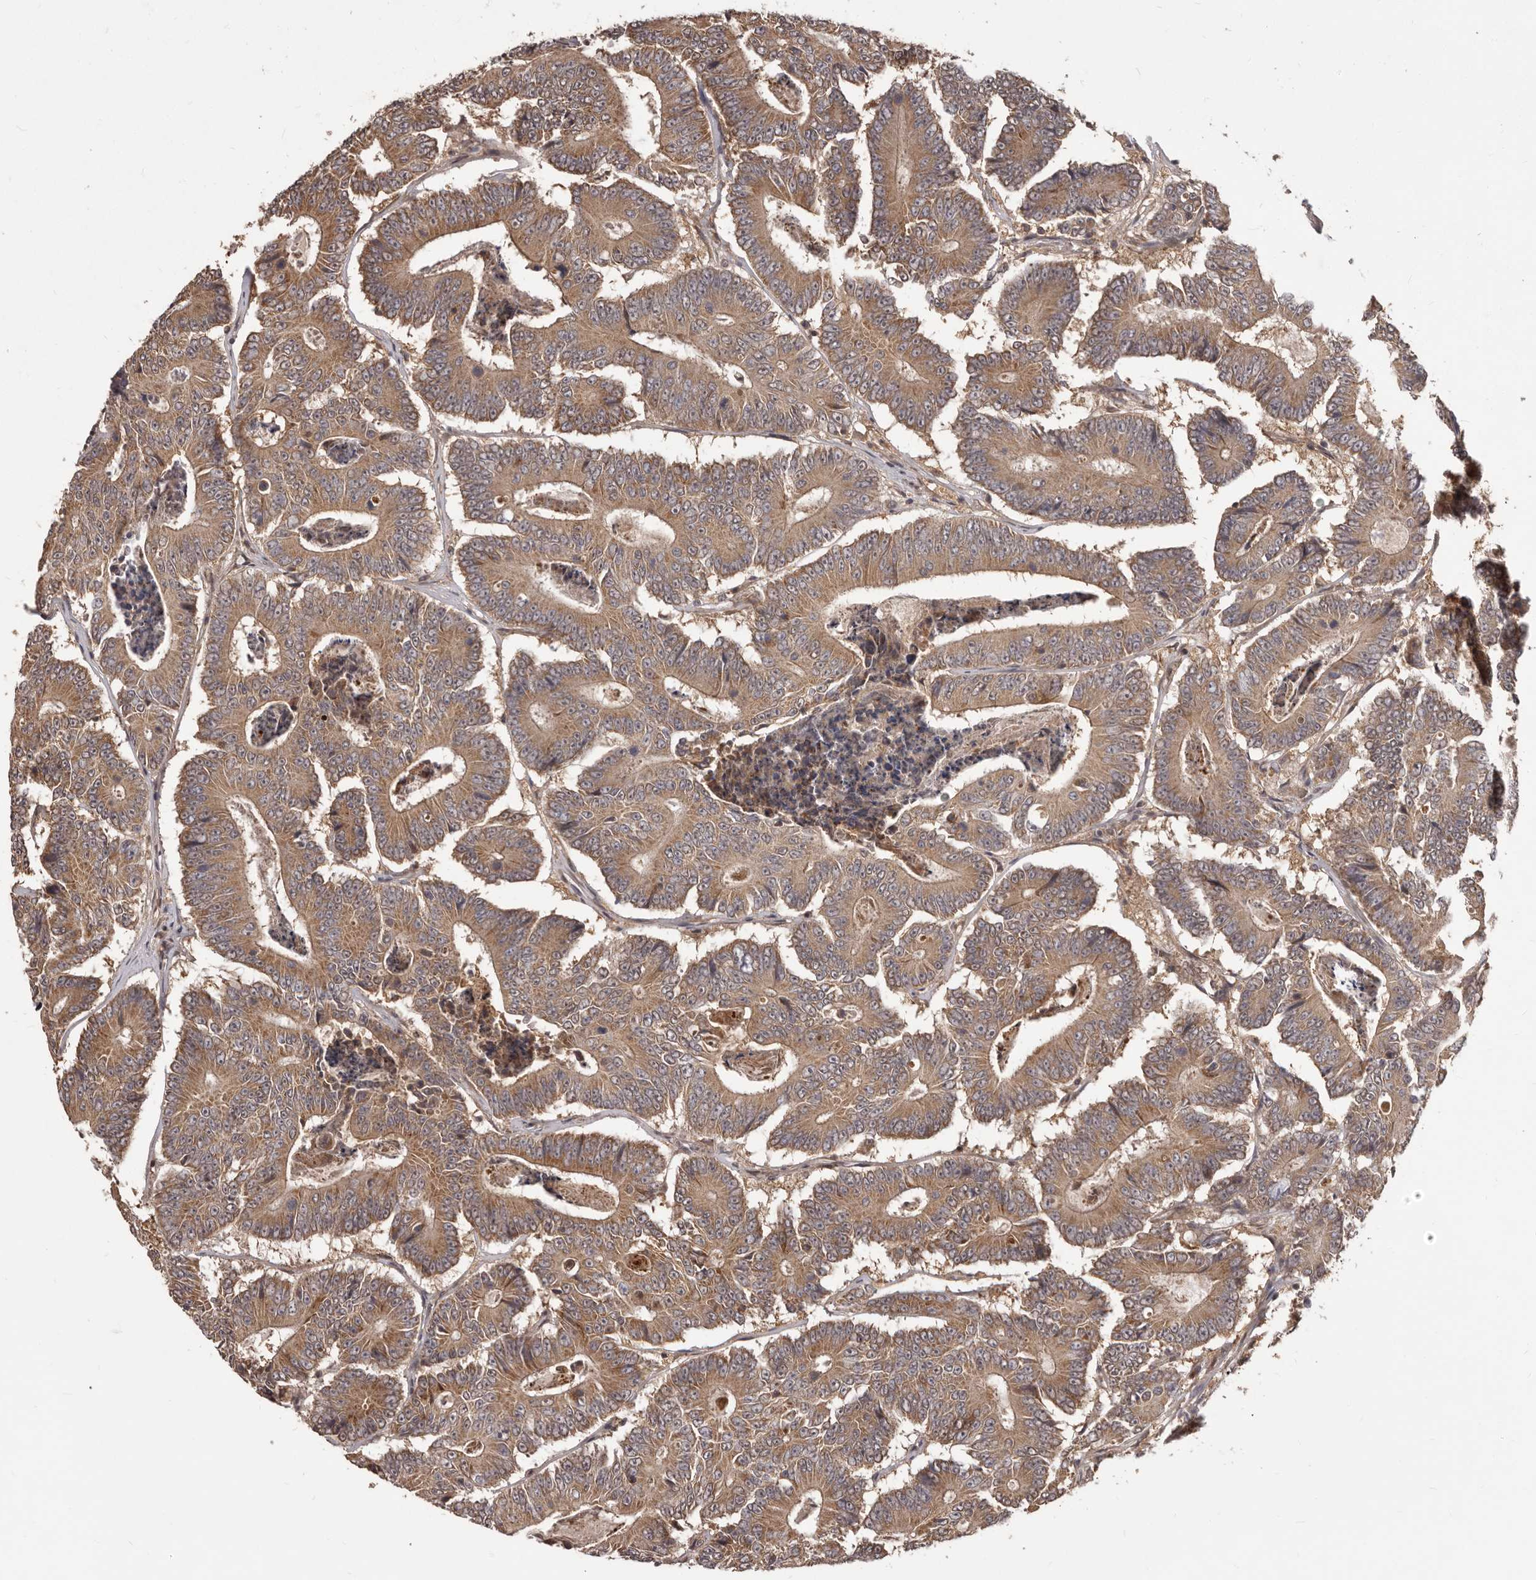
{"staining": {"intensity": "strong", "quantity": ">75%", "location": "cytoplasmic/membranous"}, "tissue": "colorectal cancer", "cell_type": "Tumor cells", "image_type": "cancer", "snomed": [{"axis": "morphology", "description": "Adenocarcinoma, NOS"}, {"axis": "topography", "description": "Colon"}], "caption": "A brown stain highlights strong cytoplasmic/membranous staining of a protein in human colorectal cancer tumor cells.", "gene": "MTO1", "patient": {"sex": "male", "age": 83}}